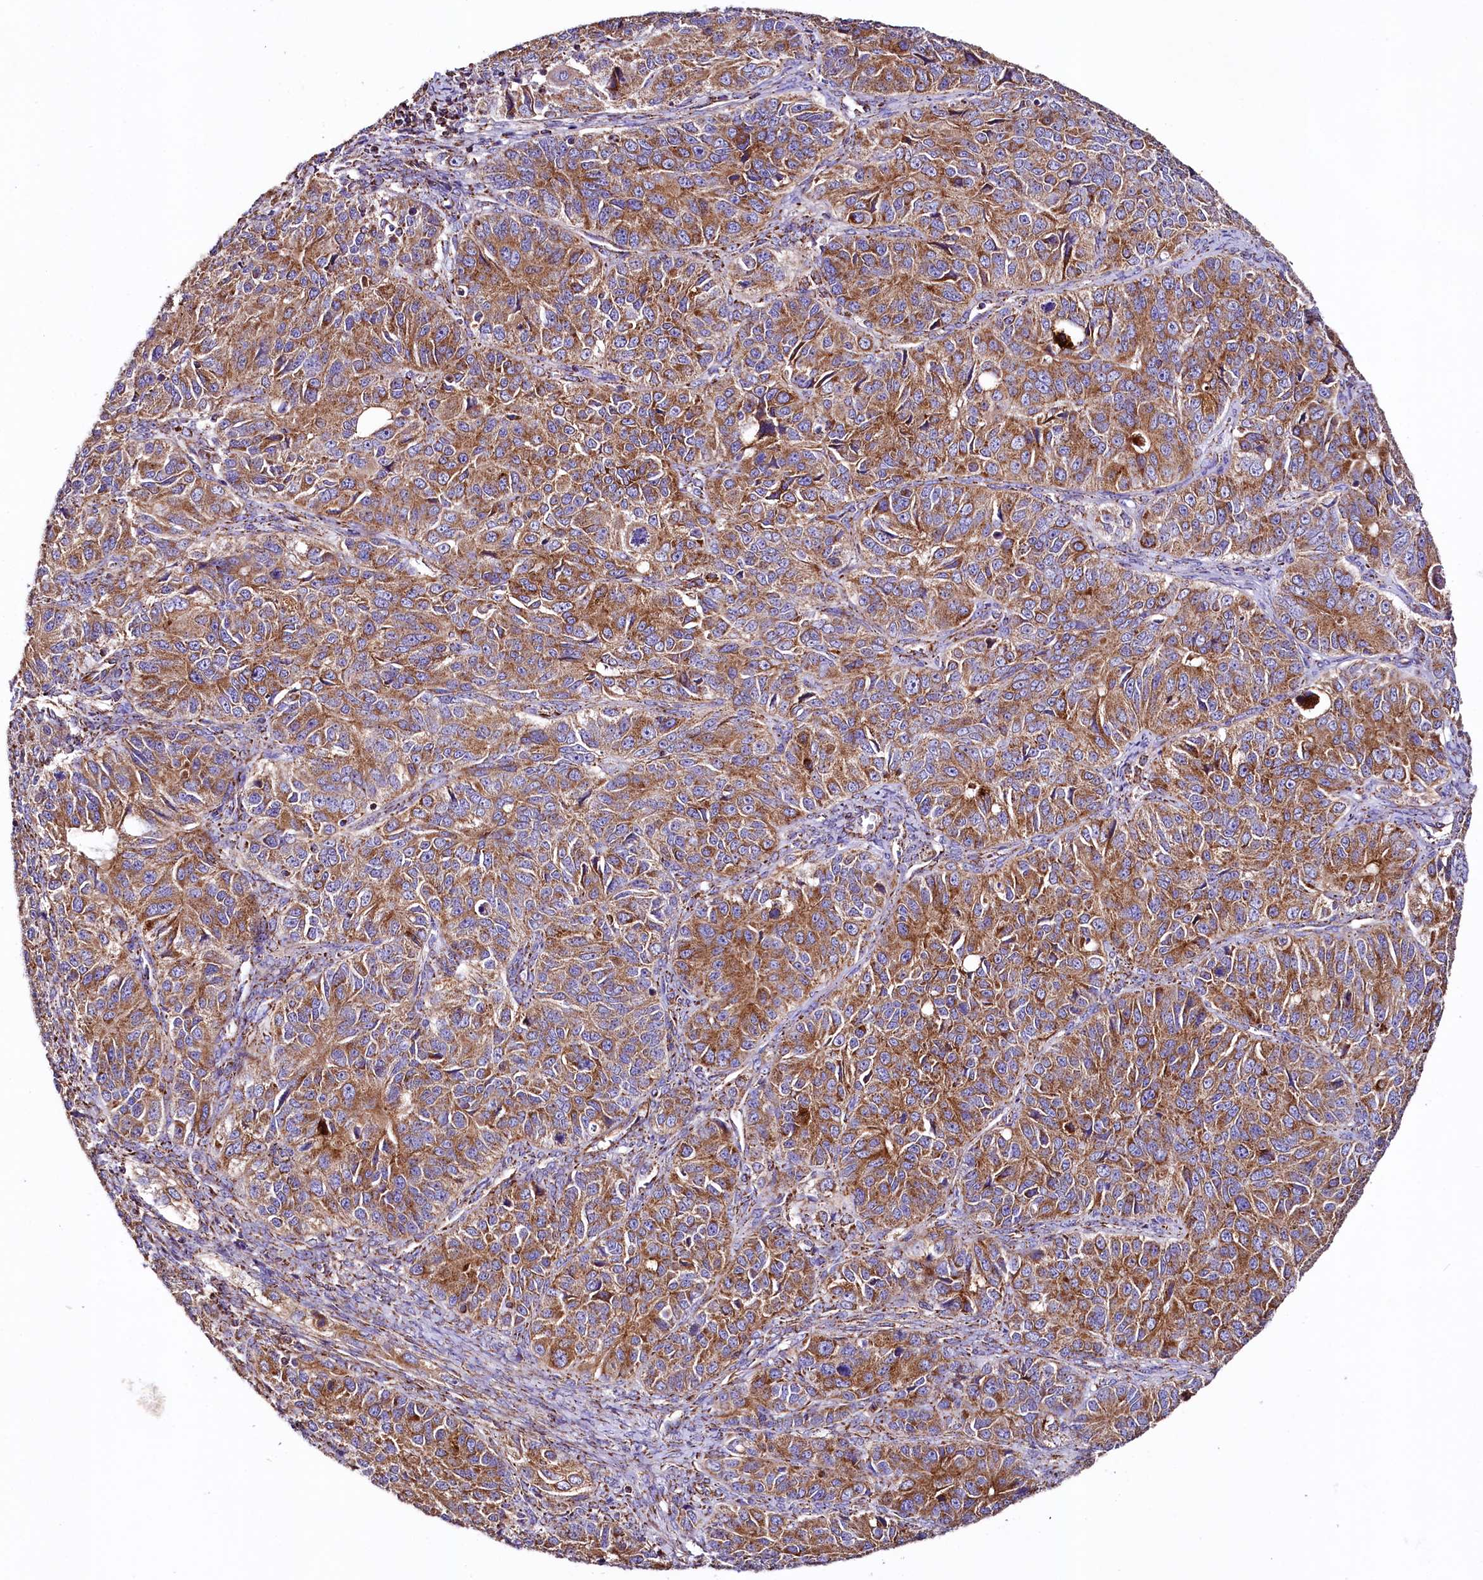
{"staining": {"intensity": "strong", "quantity": ">75%", "location": "cytoplasmic/membranous"}, "tissue": "ovarian cancer", "cell_type": "Tumor cells", "image_type": "cancer", "snomed": [{"axis": "morphology", "description": "Carcinoma, endometroid"}, {"axis": "topography", "description": "Ovary"}], "caption": "Protein analysis of ovarian endometroid carcinoma tissue exhibits strong cytoplasmic/membranous positivity in approximately >75% of tumor cells.", "gene": "APLP2", "patient": {"sex": "female", "age": 51}}